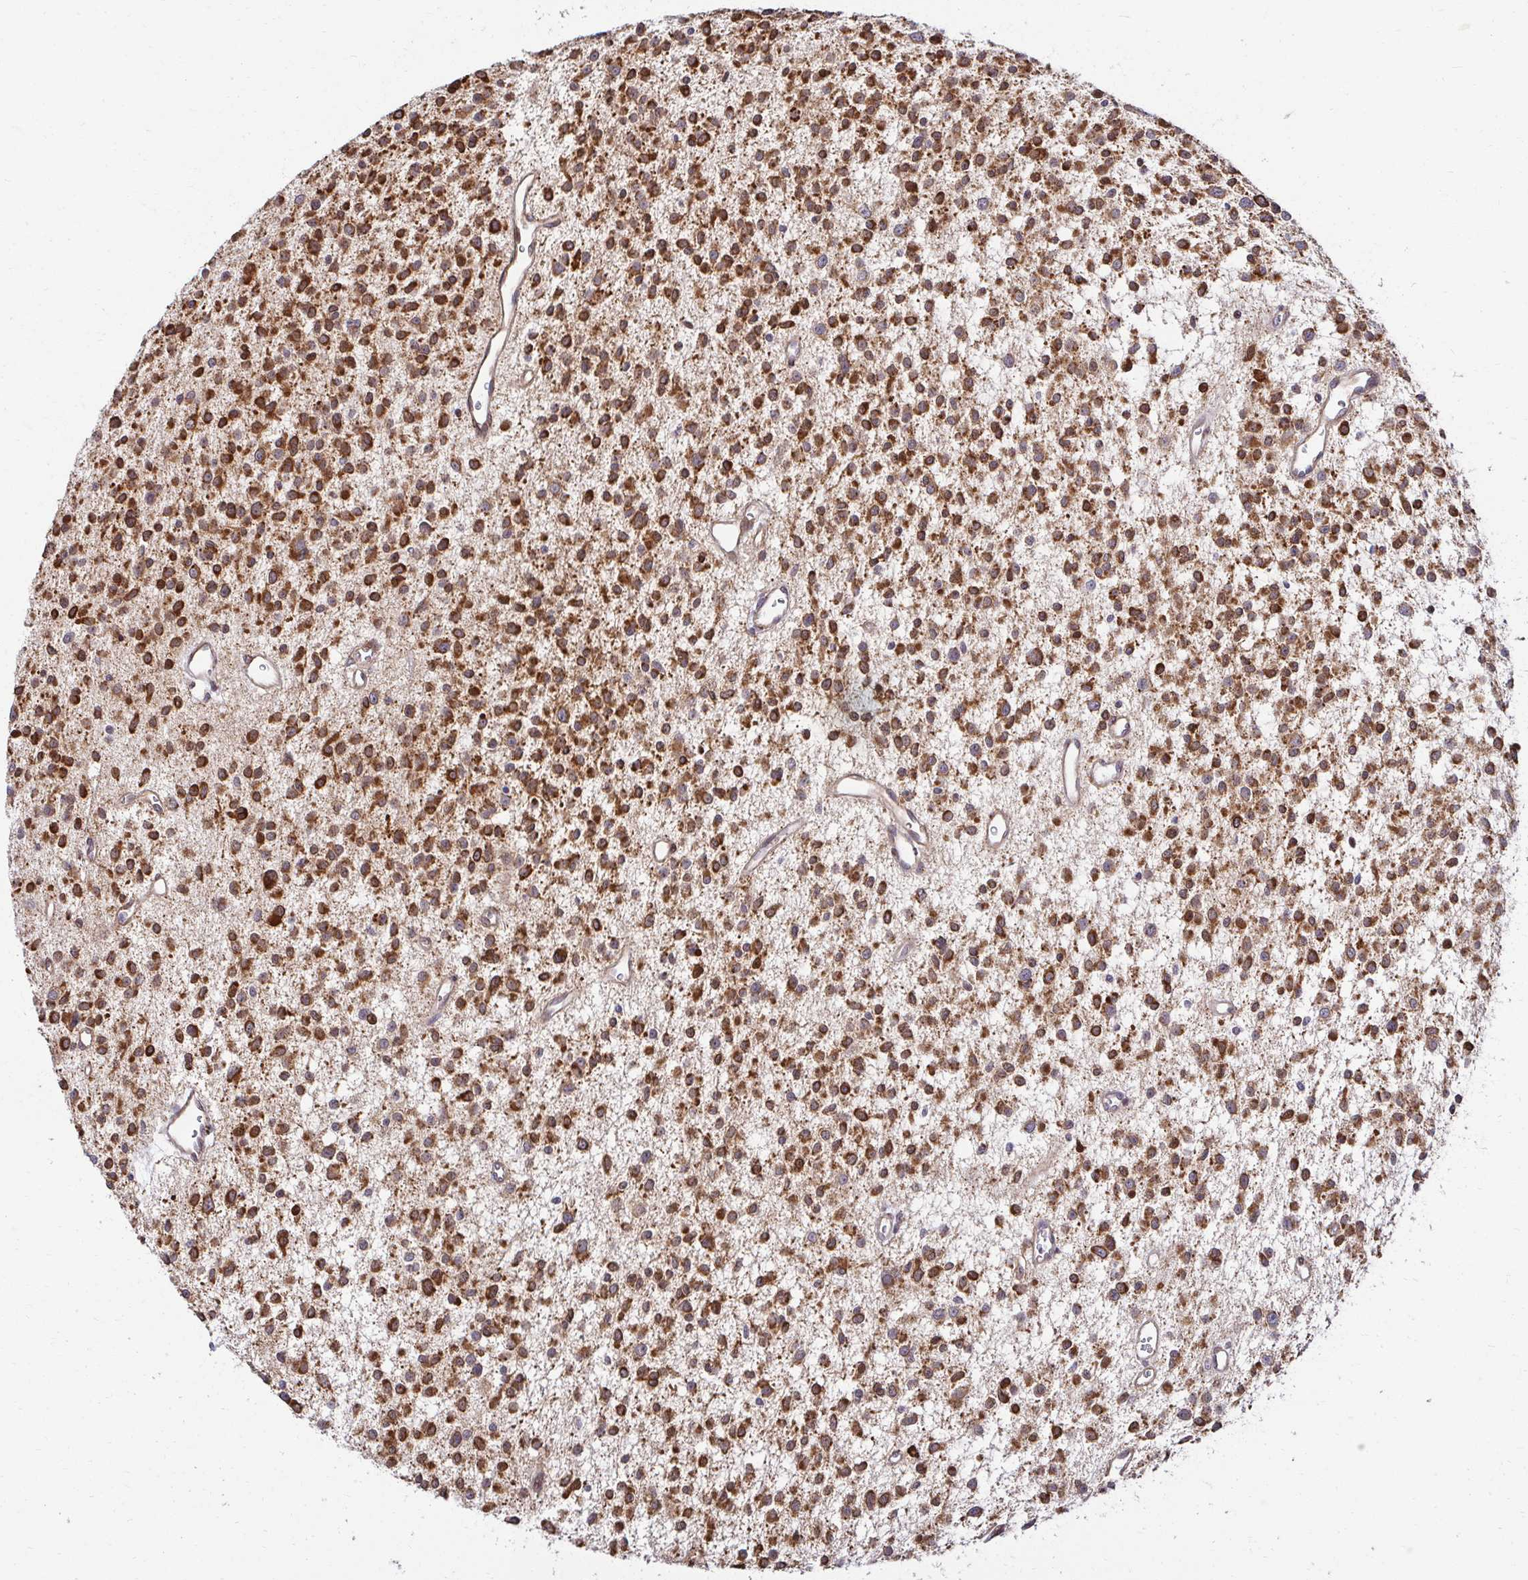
{"staining": {"intensity": "moderate", "quantity": ">75%", "location": "cytoplasmic/membranous"}, "tissue": "glioma", "cell_type": "Tumor cells", "image_type": "cancer", "snomed": [{"axis": "morphology", "description": "Glioma, malignant, Low grade"}, {"axis": "topography", "description": "Brain"}], "caption": "Malignant glioma (low-grade) tissue demonstrates moderate cytoplasmic/membranous expression in approximately >75% of tumor cells", "gene": "HPS1", "patient": {"sex": "male", "age": 43}}